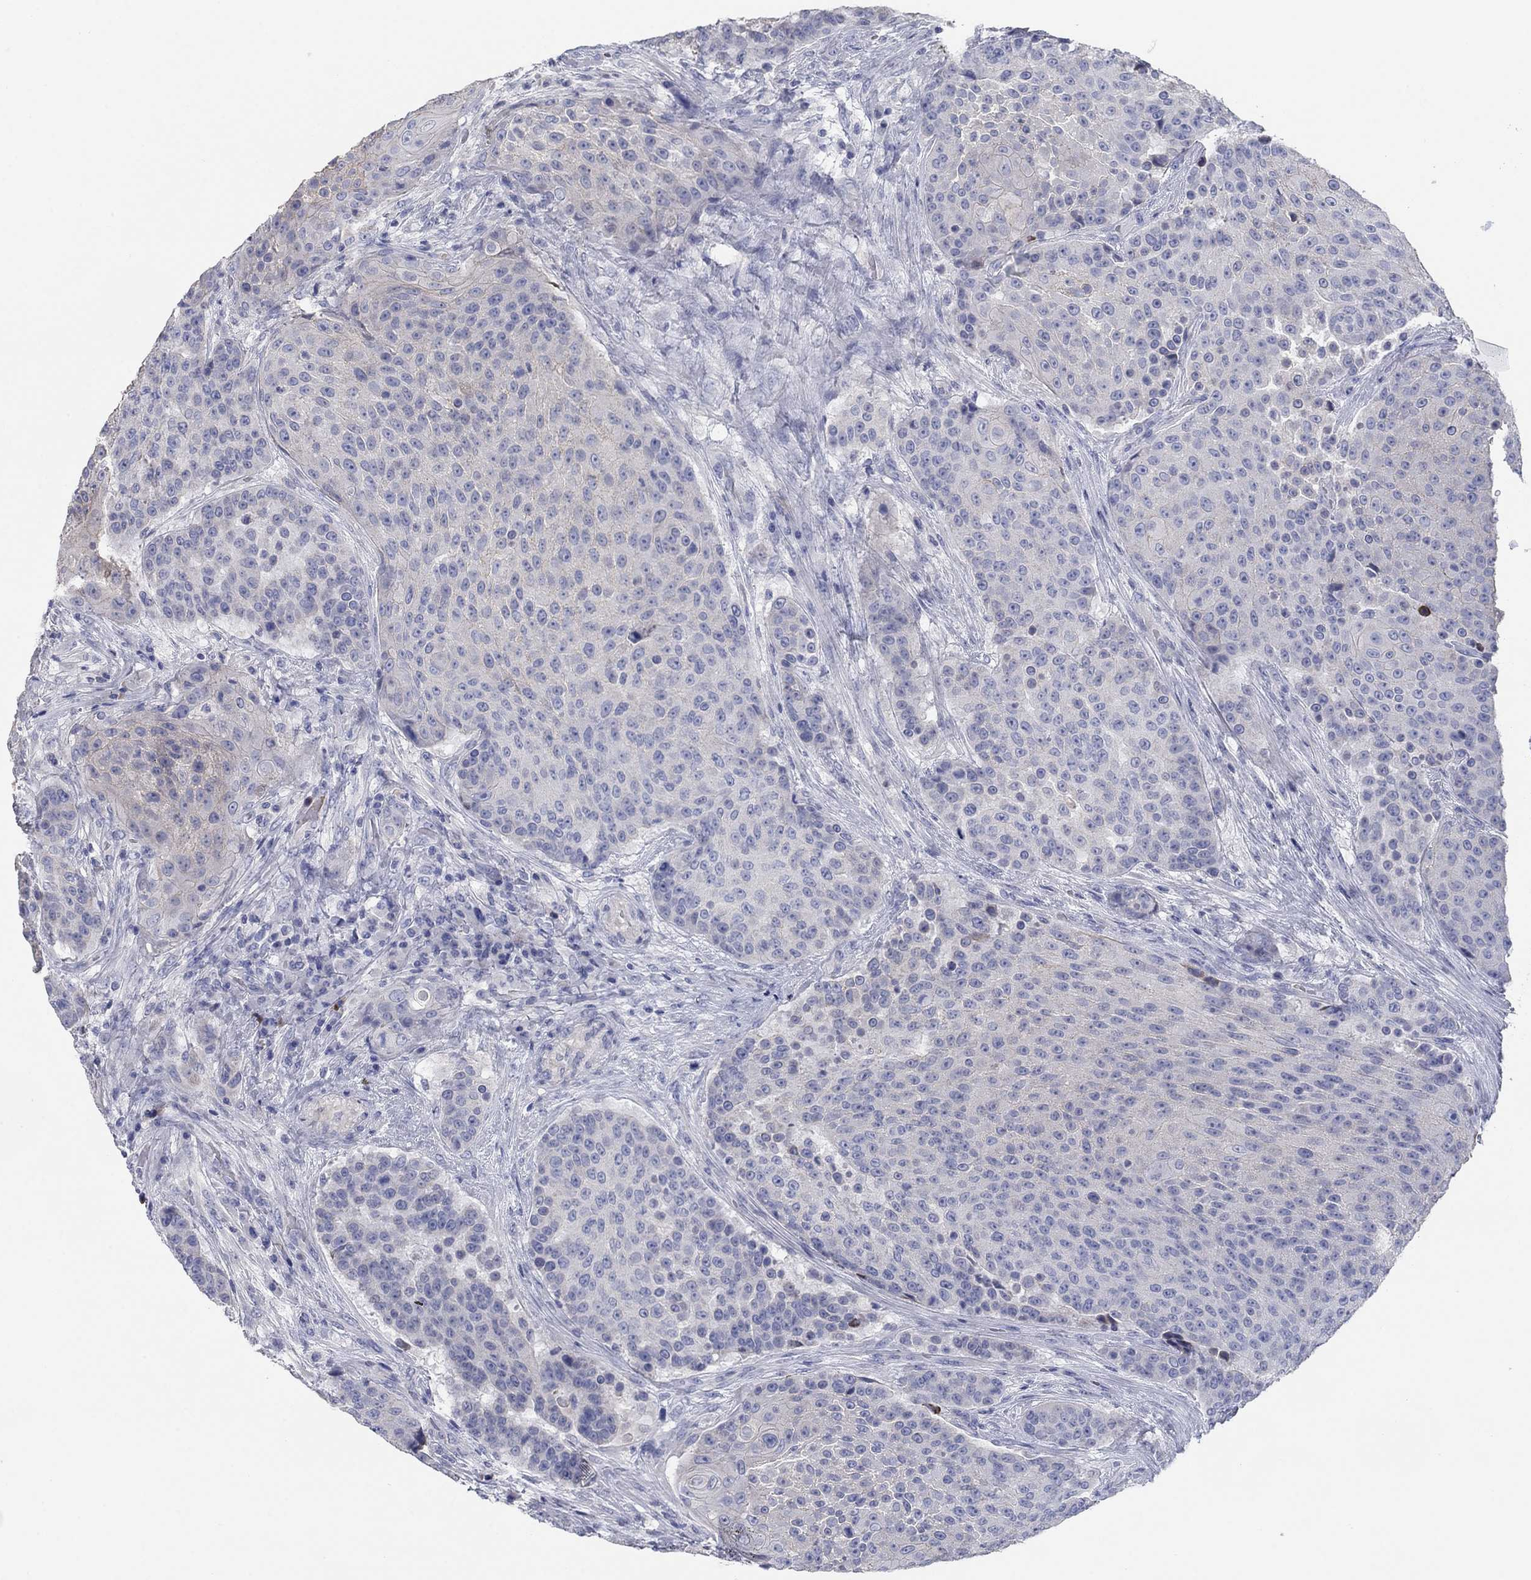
{"staining": {"intensity": "negative", "quantity": "none", "location": "none"}, "tissue": "urothelial cancer", "cell_type": "Tumor cells", "image_type": "cancer", "snomed": [{"axis": "morphology", "description": "Urothelial carcinoma, High grade"}, {"axis": "topography", "description": "Urinary bladder"}], "caption": "Immunohistochemistry histopathology image of neoplastic tissue: human urothelial cancer stained with DAB demonstrates no significant protein staining in tumor cells.", "gene": "APOC3", "patient": {"sex": "female", "age": 63}}